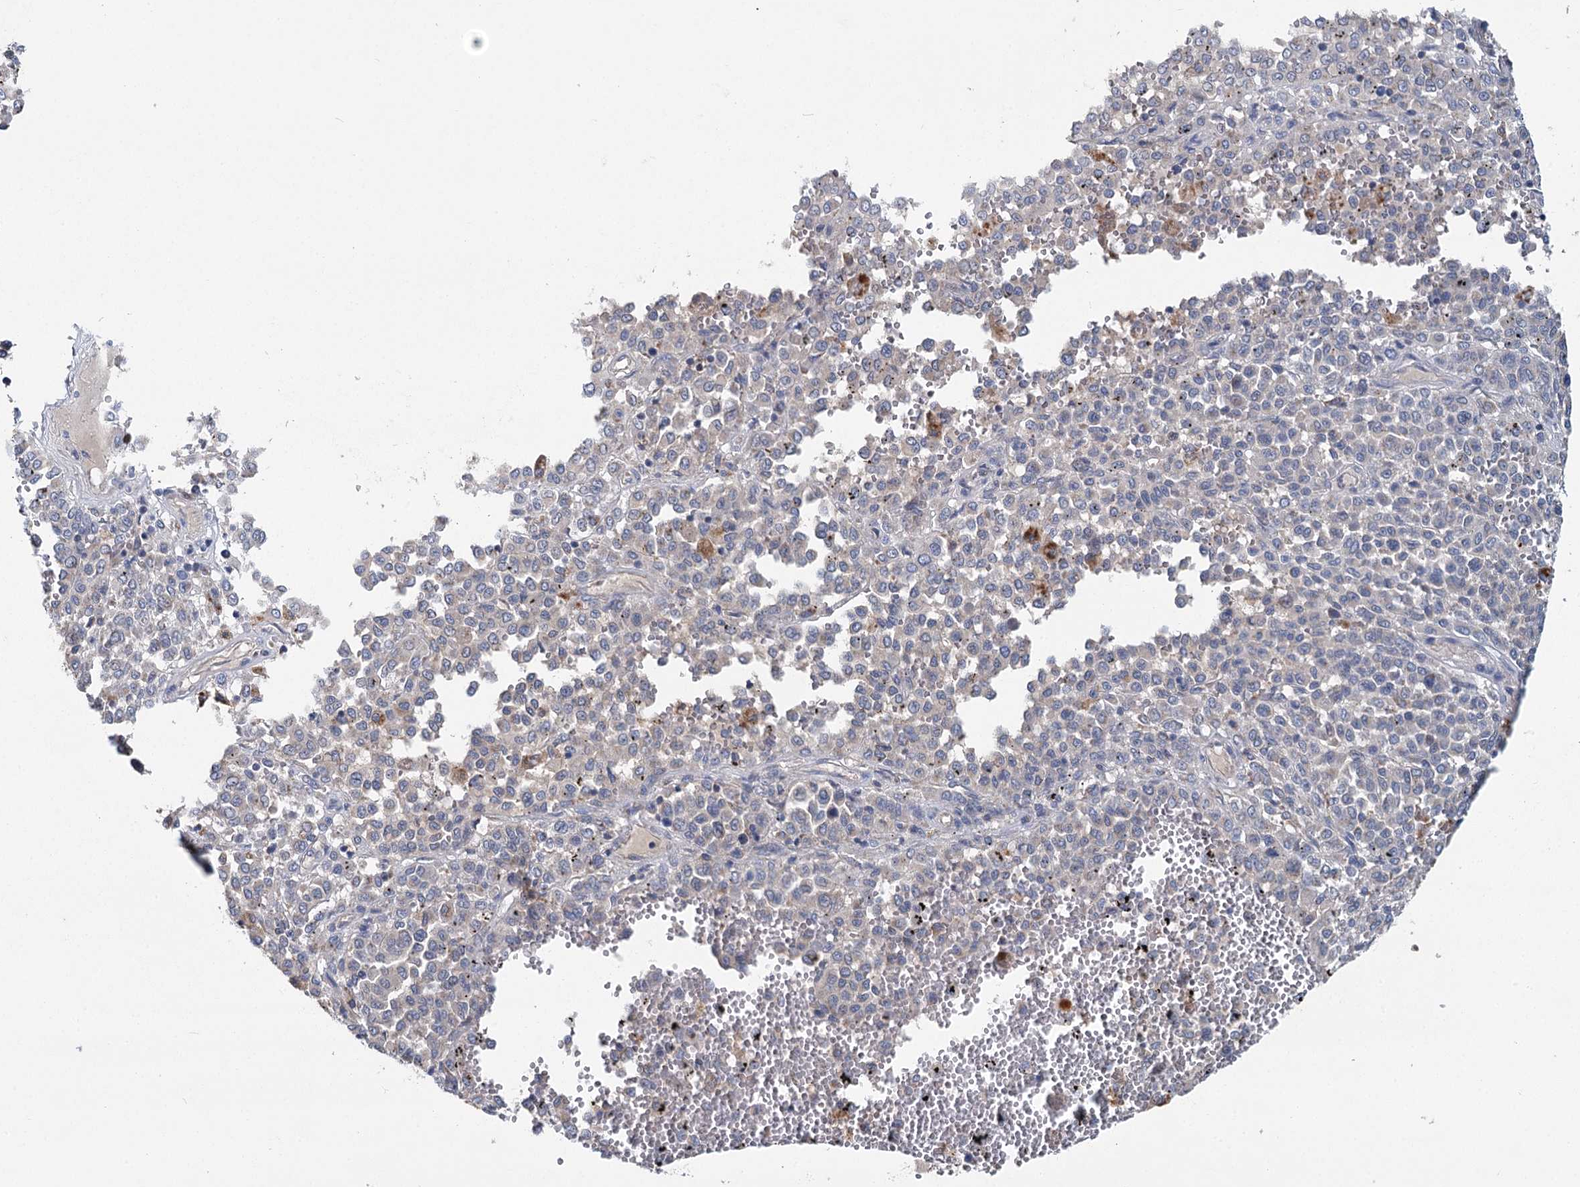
{"staining": {"intensity": "negative", "quantity": "none", "location": "none"}, "tissue": "melanoma", "cell_type": "Tumor cells", "image_type": "cancer", "snomed": [{"axis": "morphology", "description": "Malignant melanoma, Metastatic site"}, {"axis": "topography", "description": "Pancreas"}], "caption": "Immunohistochemical staining of human melanoma reveals no significant staining in tumor cells.", "gene": "ANKRD16", "patient": {"sex": "female", "age": 30}}